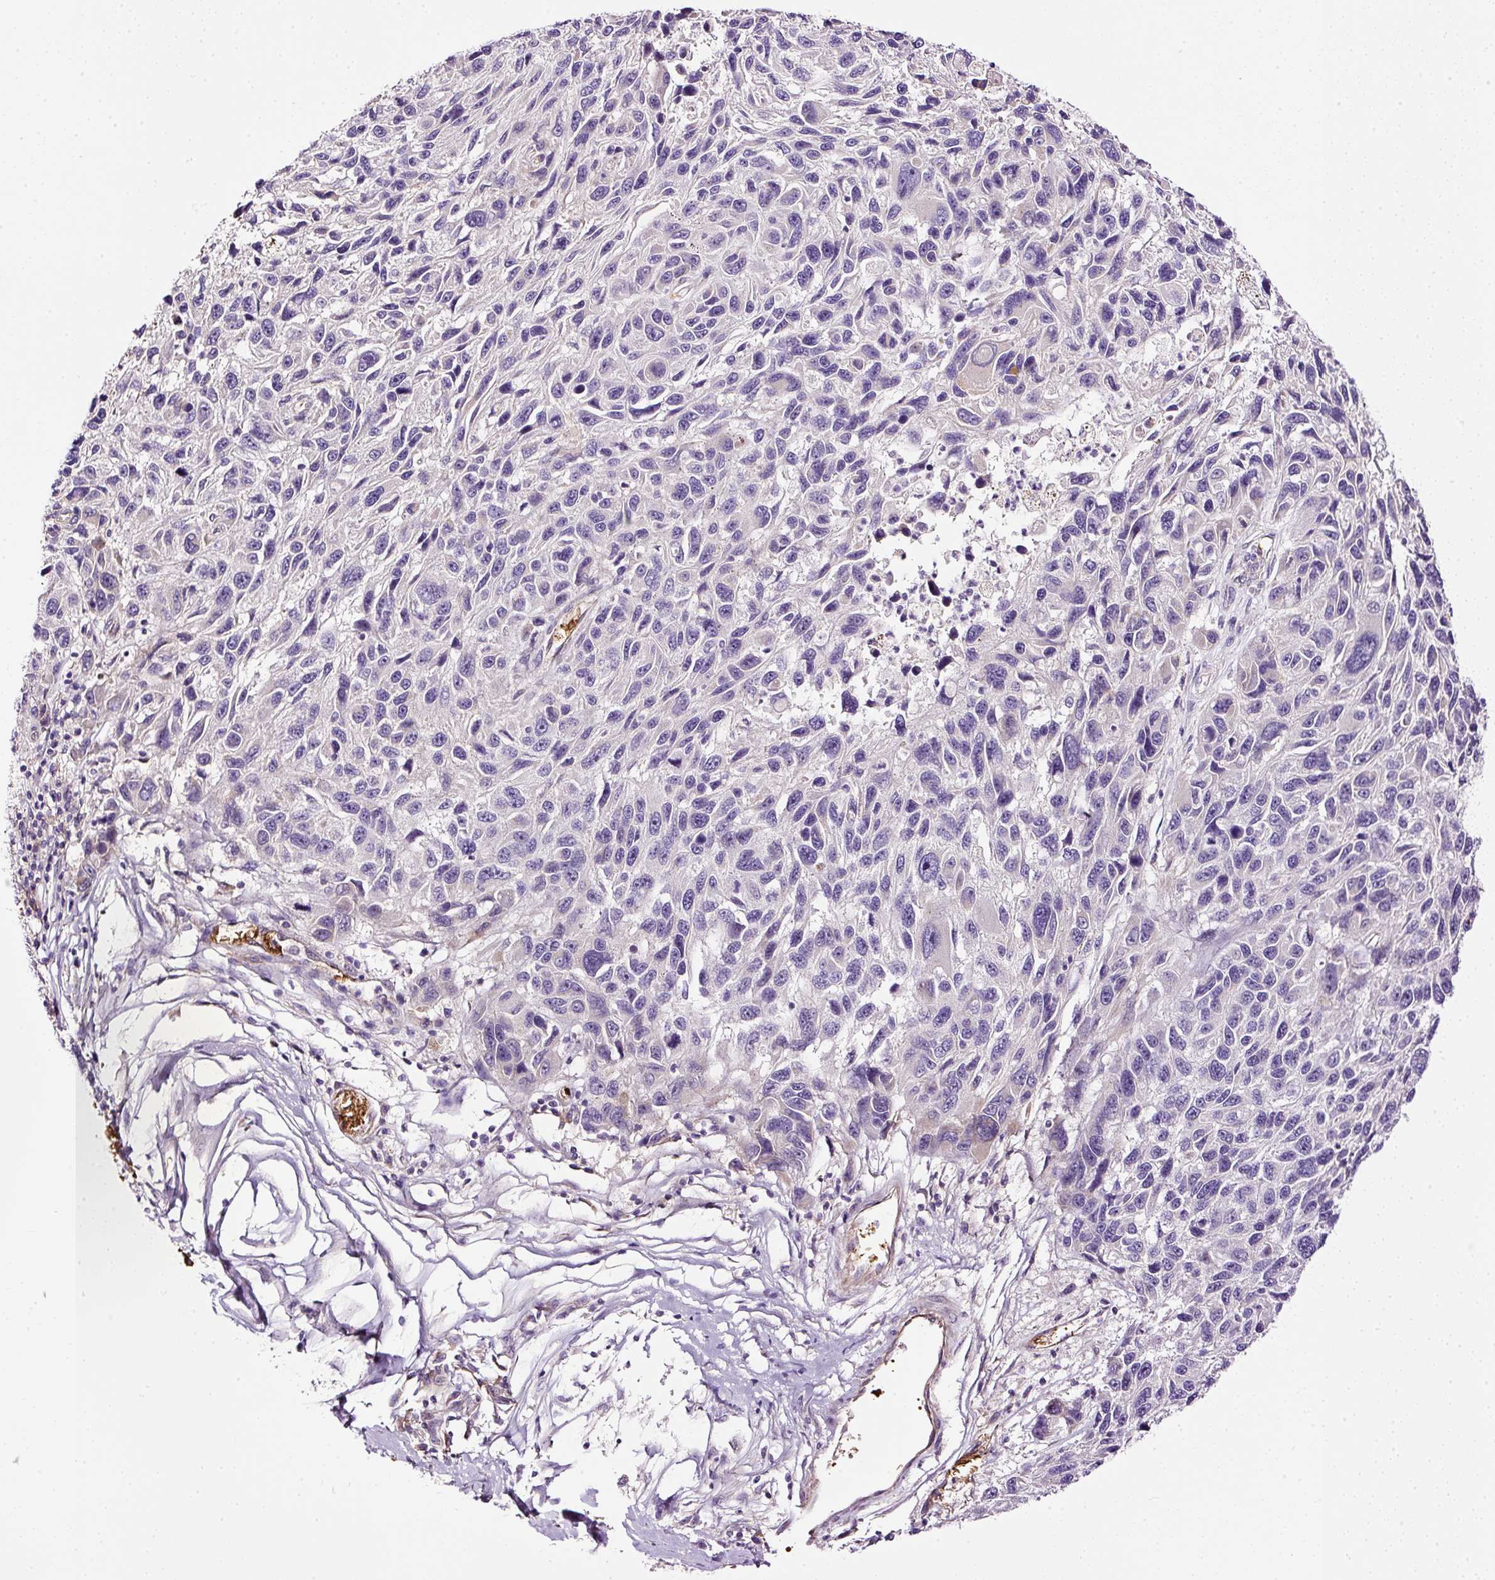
{"staining": {"intensity": "negative", "quantity": "none", "location": "none"}, "tissue": "melanoma", "cell_type": "Tumor cells", "image_type": "cancer", "snomed": [{"axis": "morphology", "description": "Malignant melanoma, NOS"}, {"axis": "topography", "description": "Skin"}], "caption": "Immunohistochemistry (IHC) of human malignant melanoma reveals no expression in tumor cells. Brightfield microscopy of IHC stained with DAB (brown) and hematoxylin (blue), captured at high magnification.", "gene": "USHBP1", "patient": {"sex": "male", "age": 53}}